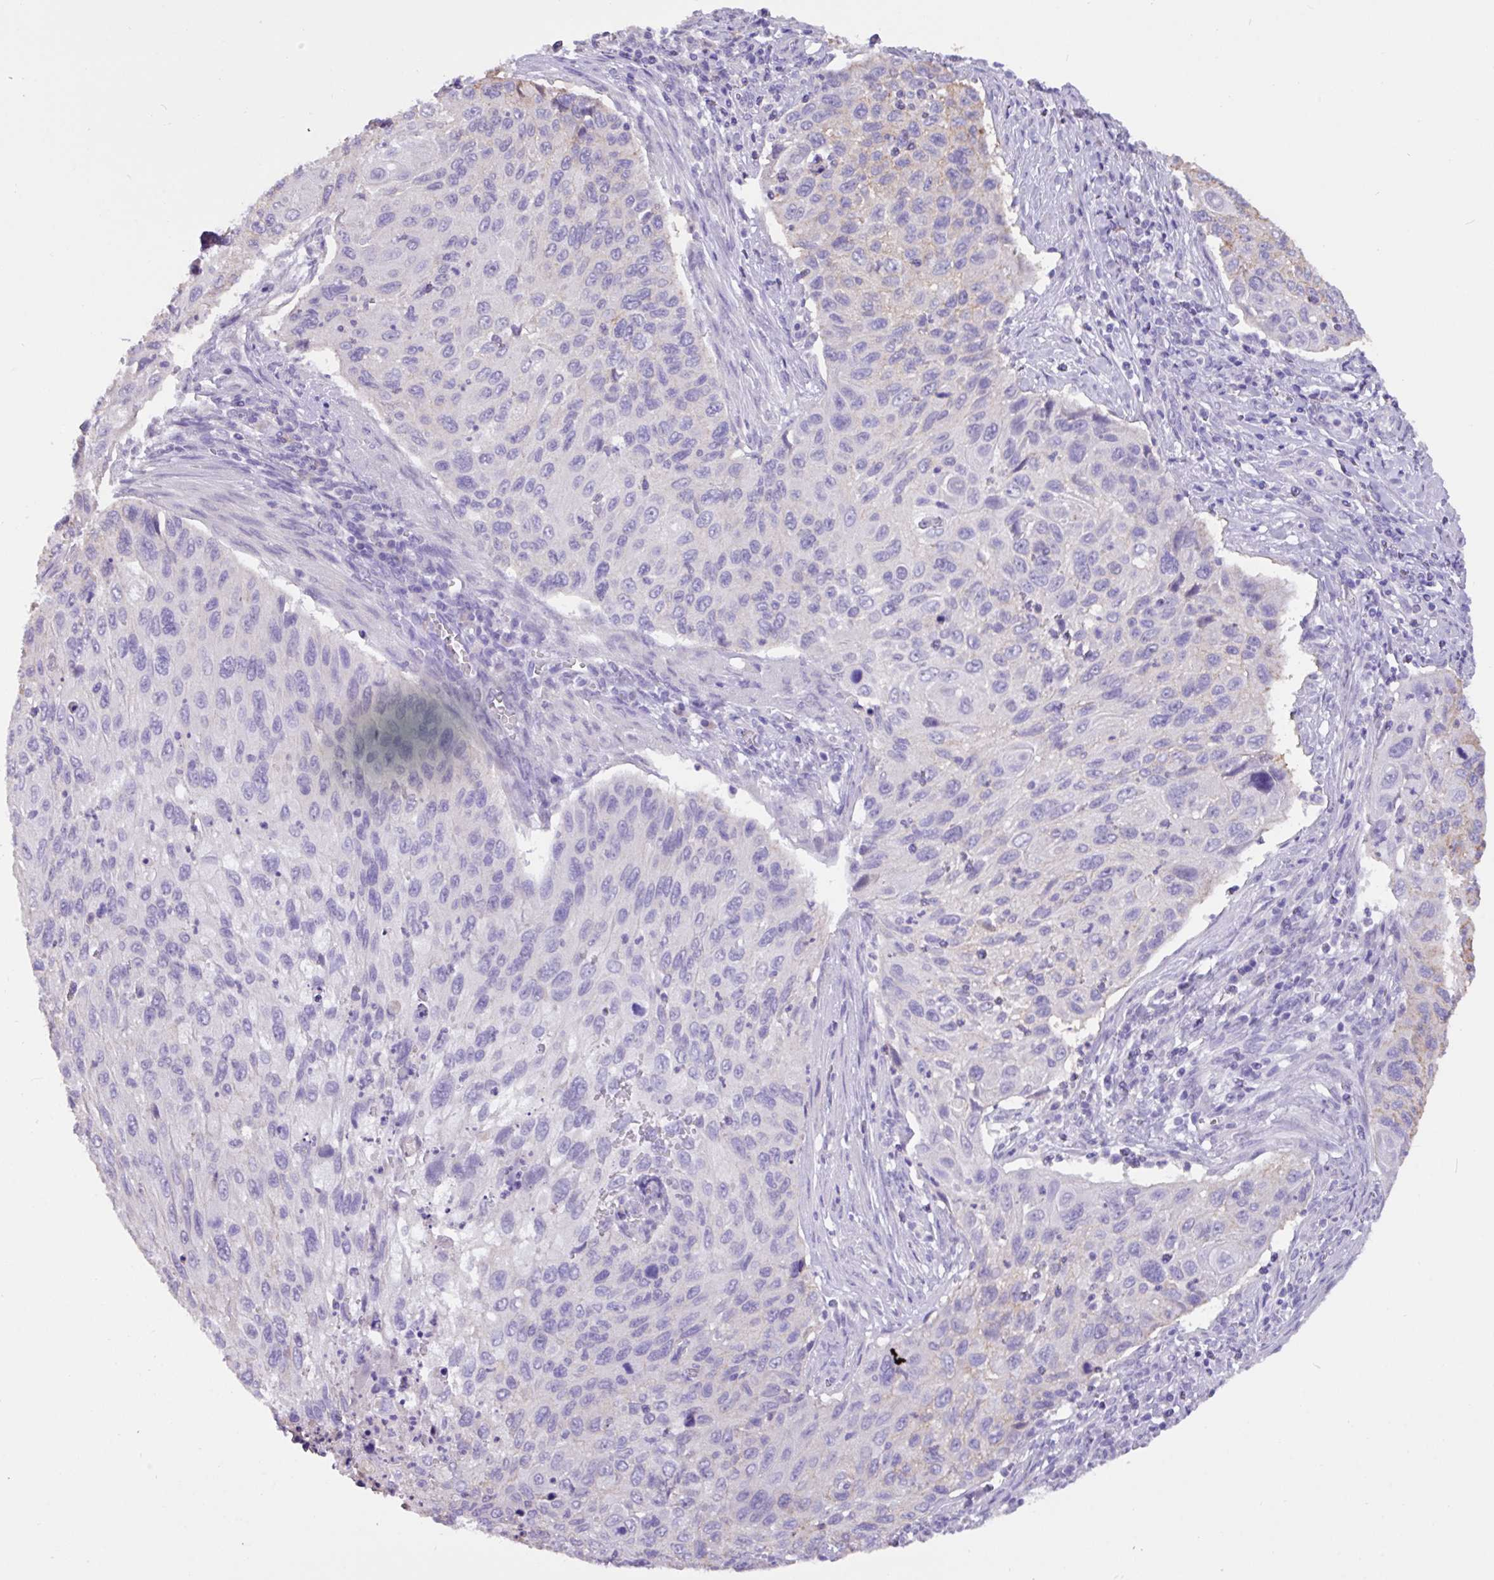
{"staining": {"intensity": "weak", "quantity": "<25%", "location": "cytoplasmic/membranous"}, "tissue": "cervical cancer", "cell_type": "Tumor cells", "image_type": "cancer", "snomed": [{"axis": "morphology", "description": "Squamous cell carcinoma, NOS"}, {"axis": "topography", "description": "Cervix"}], "caption": "An immunohistochemistry (IHC) image of cervical cancer is shown. There is no staining in tumor cells of cervical cancer.", "gene": "EPCAM", "patient": {"sex": "female", "age": 70}}